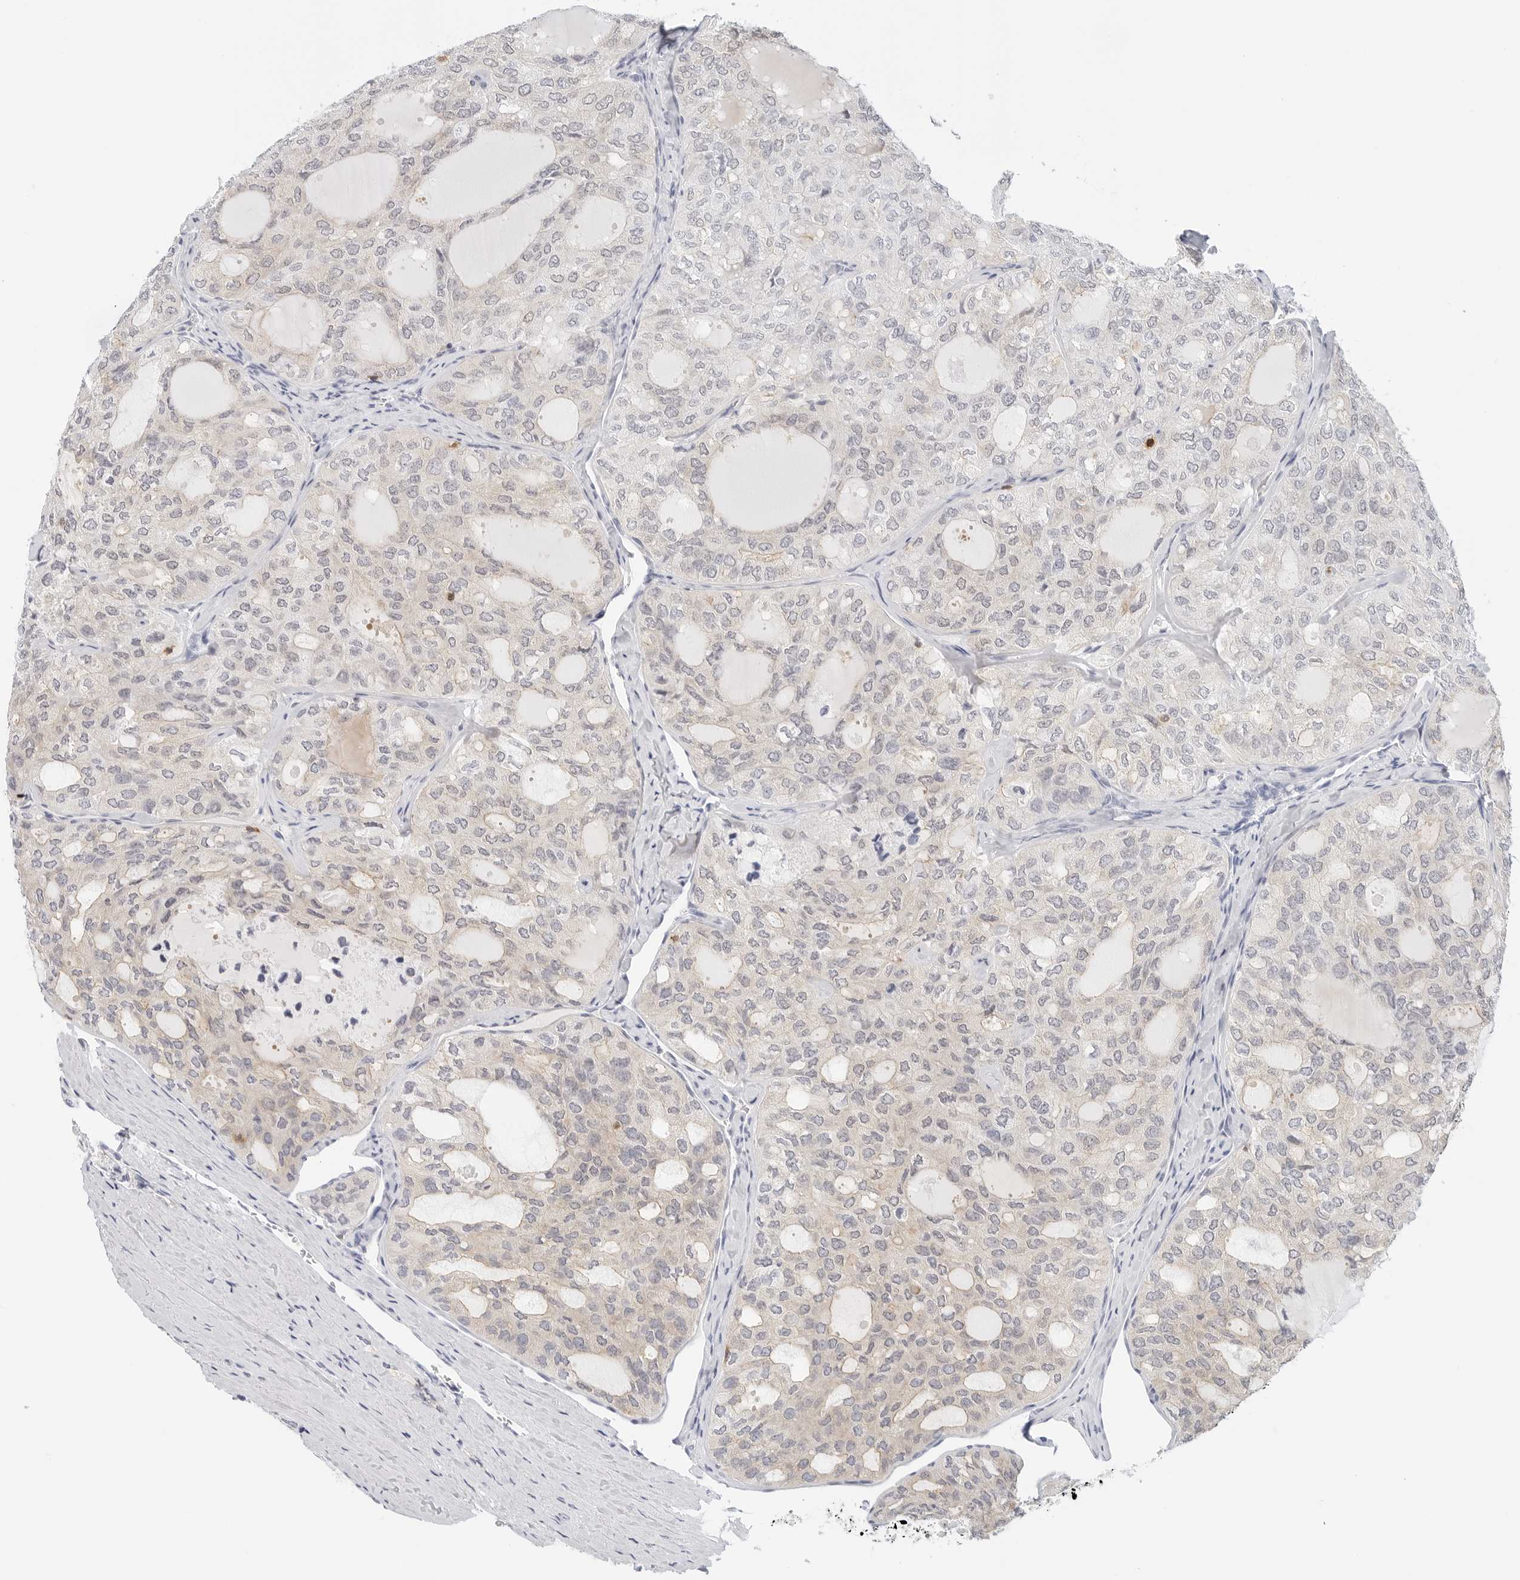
{"staining": {"intensity": "weak", "quantity": "<25%", "location": "cytoplasmic/membranous"}, "tissue": "thyroid cancer", "cell_type": "Tumor cells", "image_type": "cancer", "snomed": [{"axis": "morphology", "description": "Follicular adenoma carcinoma, NOS"}, {"axis": "topography", "description": "Thyroid gland"}], "caption": "Human thyroid follicular adenoma carcinoma stained for a protein using immunohistochemistry (IHC) displays no expression in tumor cells.", "gene": "SLC9A3R1", "patient": {"sex": "male", "age": 75}}